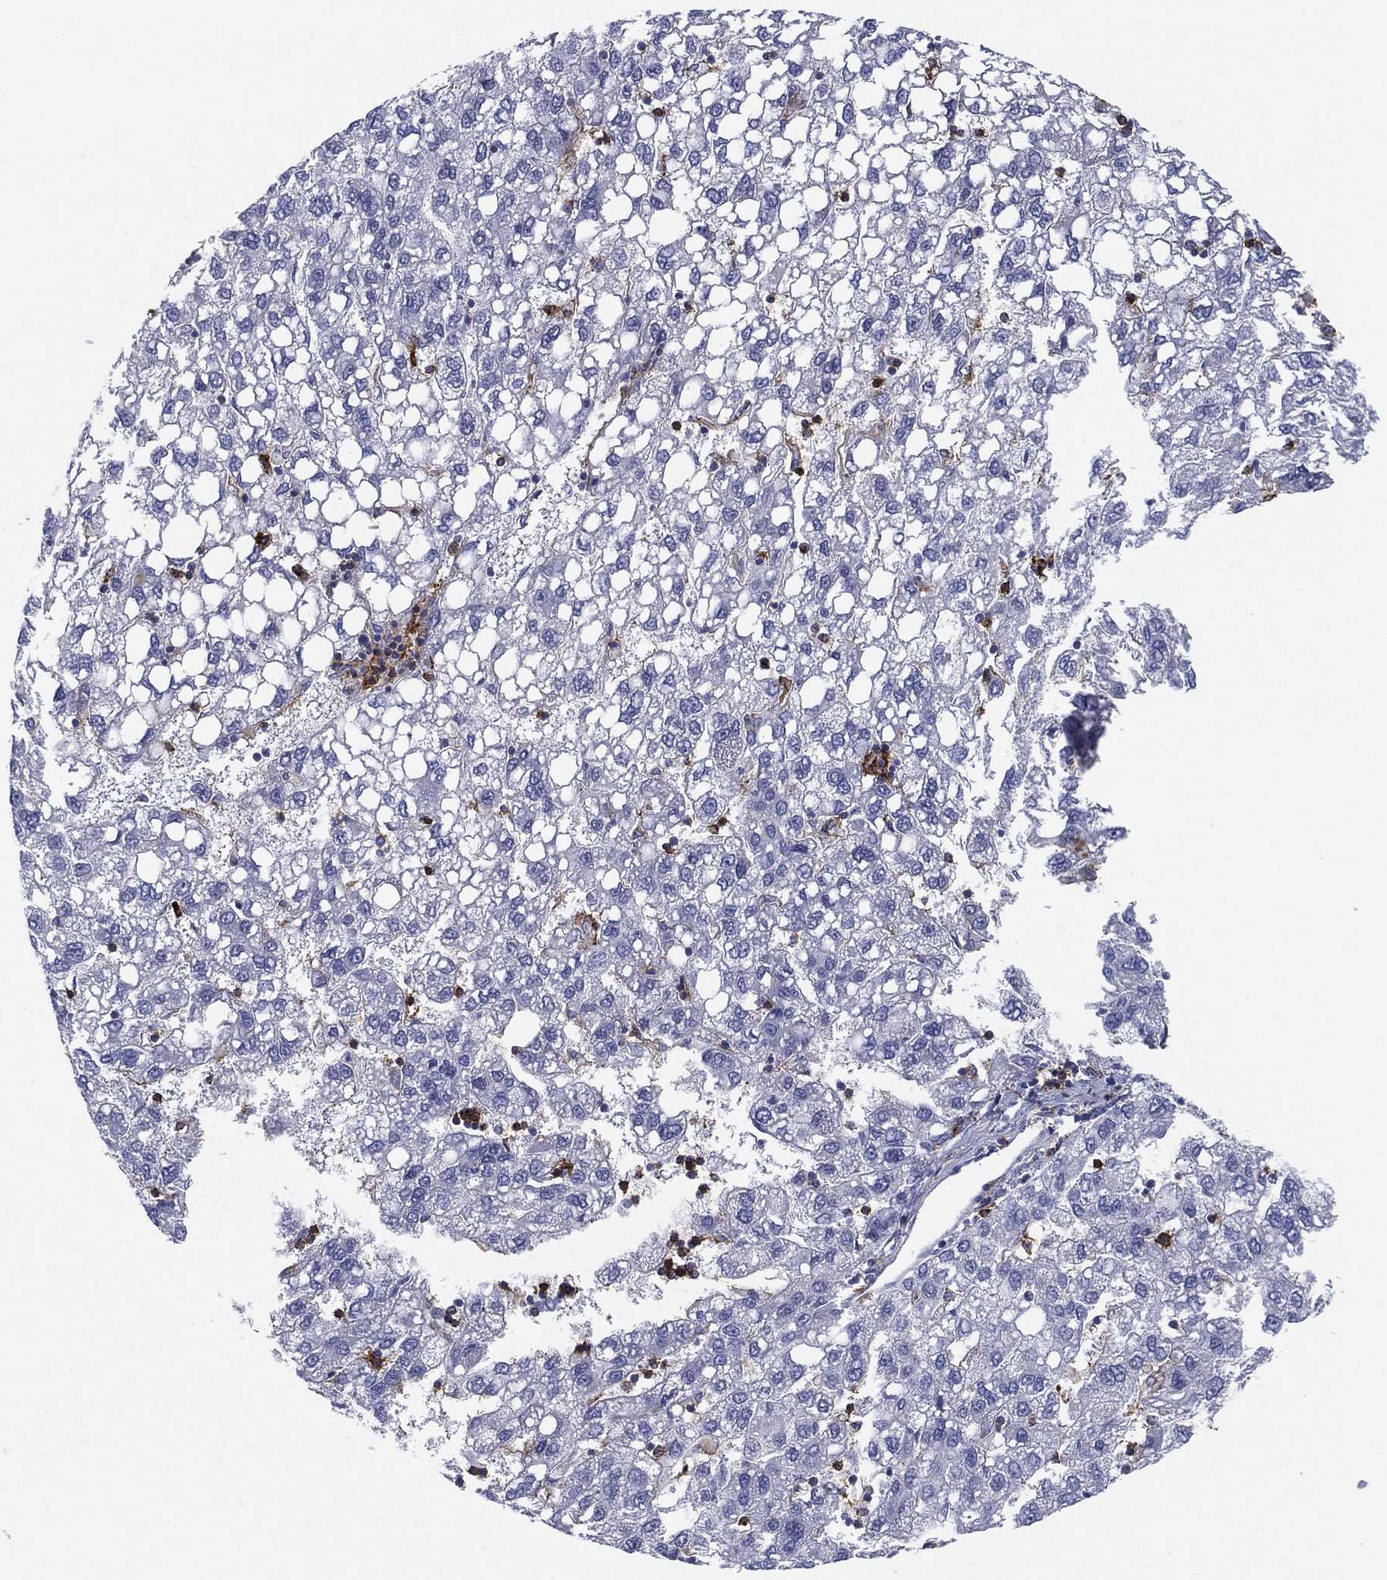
{"staining": {"intensity": "negative", "quantity": "none", "location": "none"}, "tissue": "liver cancer", "cell_type": "Tumor cells", "image_type": "cancer", "snomed": [{"axis": "morphology", "description": "Carcinoma, Hepatocellular, NOS"}, {"axis": "topography", "description": "Liver"}], "caption": "Immunohistochemical staining of human liver cancer (hepatocellular carcinoma) displays no significant positivity in tumor cells.", "gene": "SELPLG", "patient": {"sex": "female", "age": 82}}